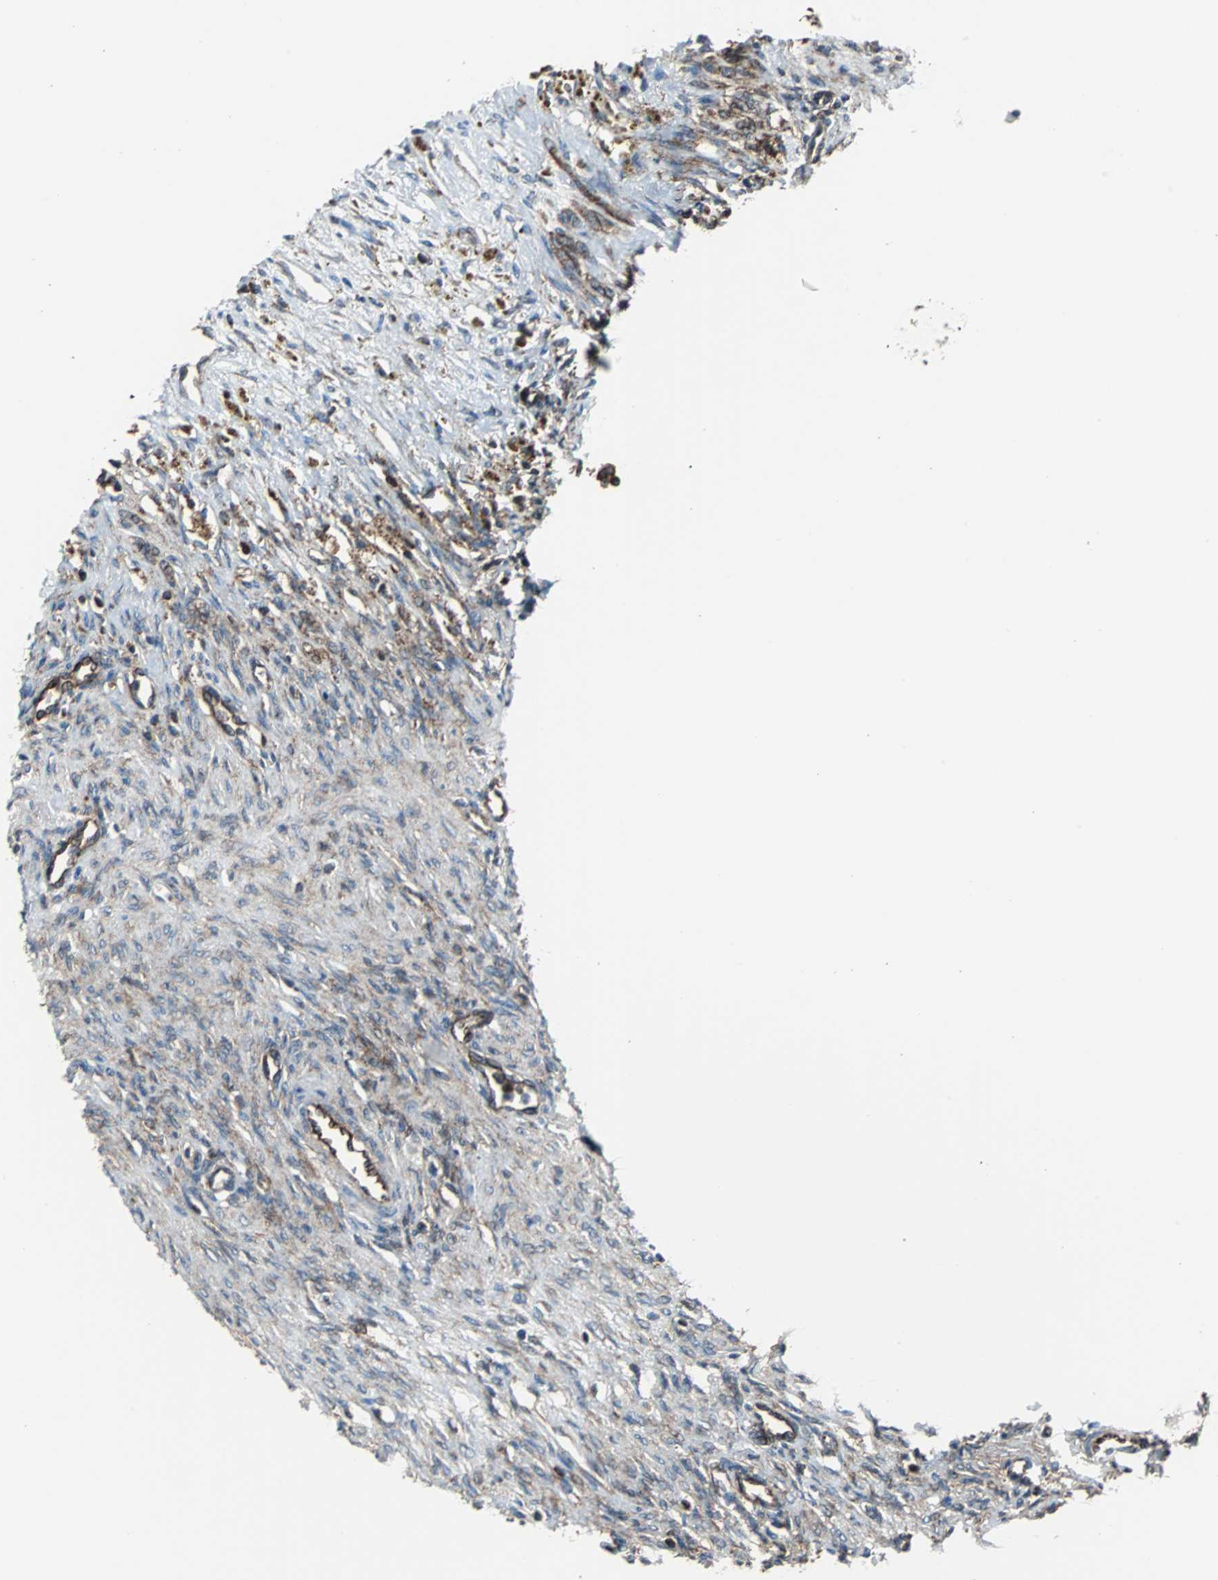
{"staining": {"intensity": "strong", "quantity": ">75%", "location": "cytoplasmic/membranous"}, "tissue": "ovary", "cell_type": "Follicle cells", "image_type": "normal", "snomed": [{"axis": "morphology", "description": "Normal tissue, NOS"}, {"axis": "topography", "description": "Ovary"}], "caption": "About >75% of follicle cells in benign human ovary show strong cytoplasmic/membranous protein positivity as visualized by brown immunohistochemical staining.", "gene": "RELA", "patient": {"sex": "female", "age": 33}}